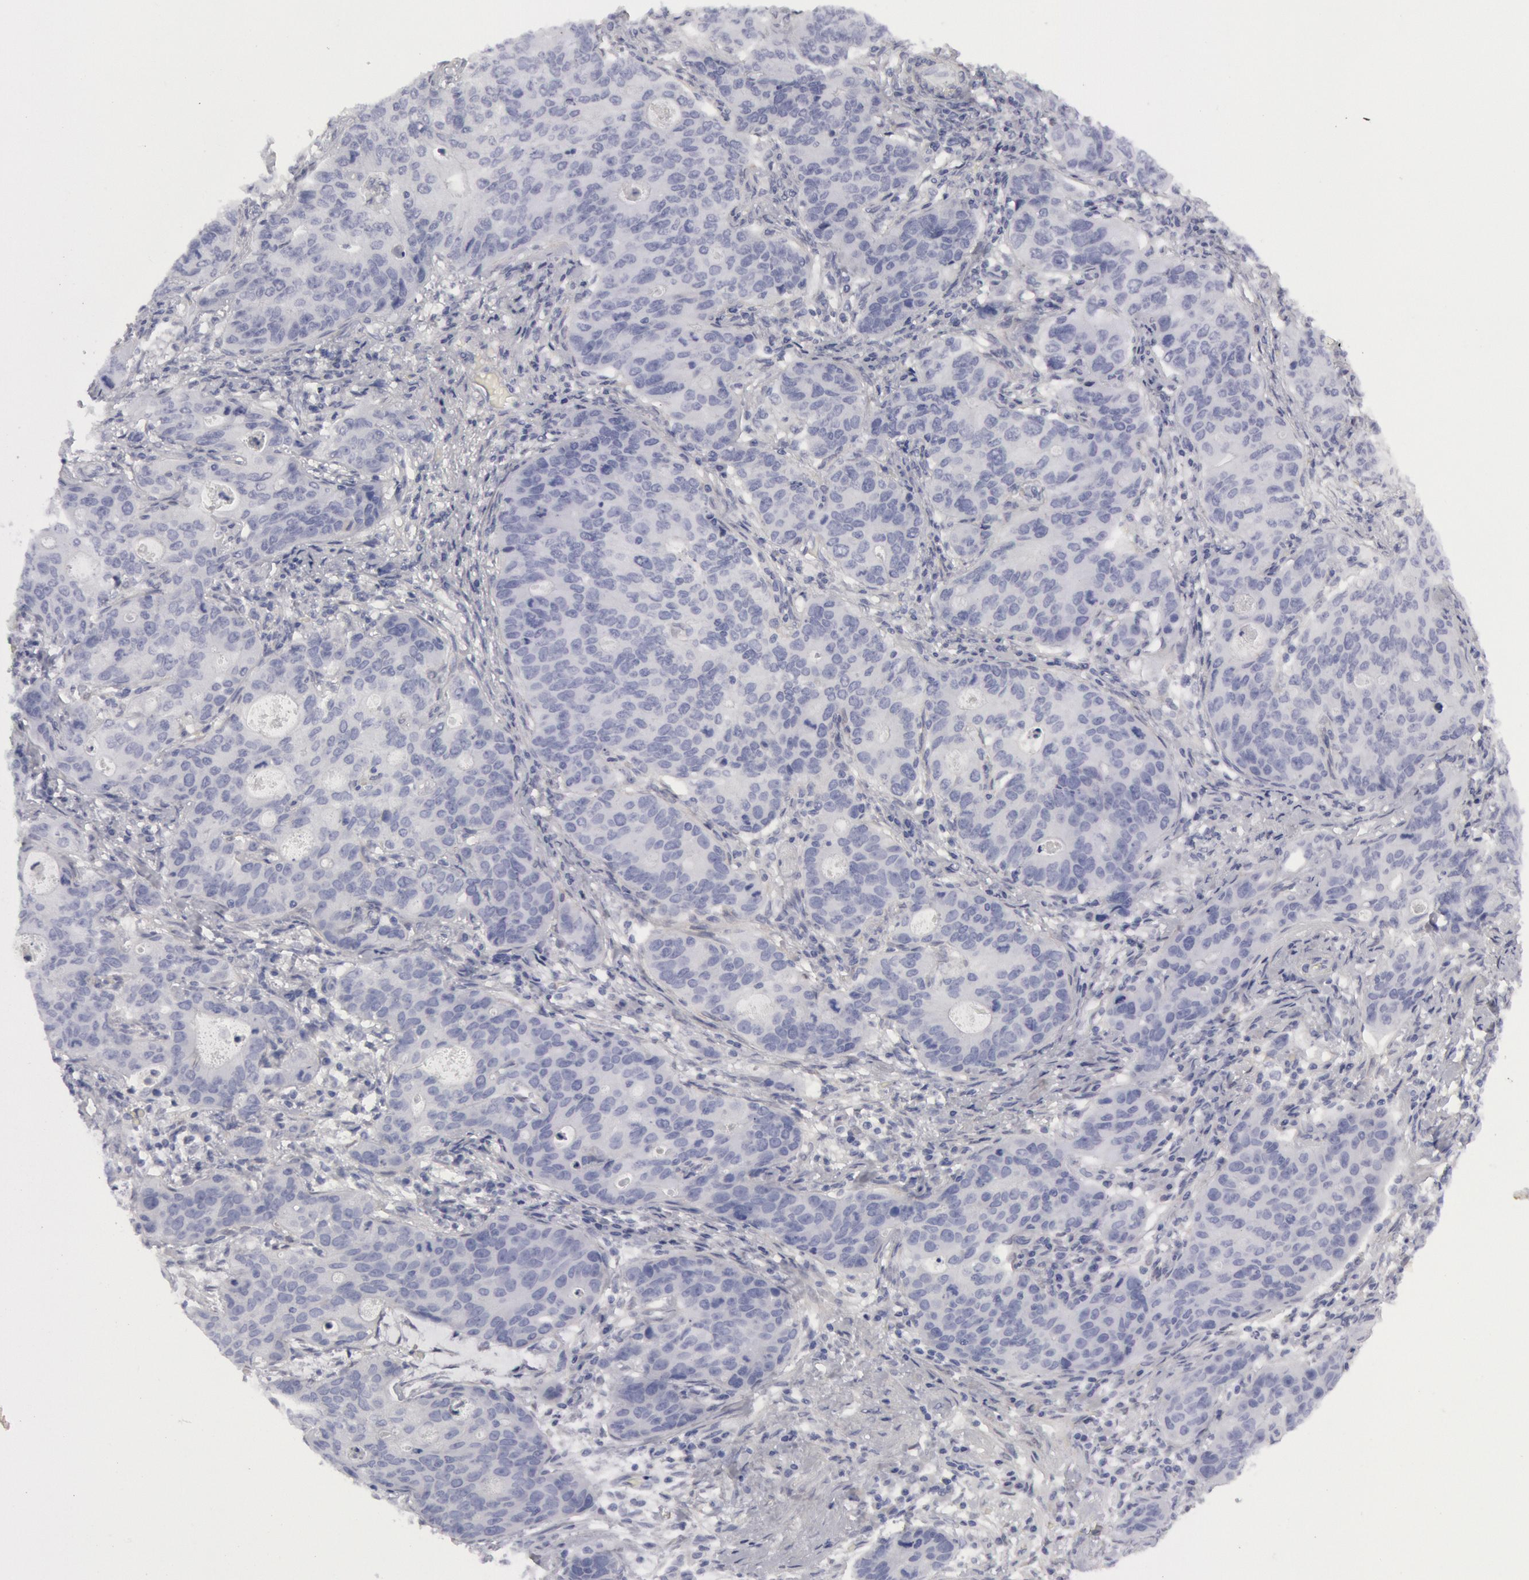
{"staining": {"intensity": "negative", "quantity": "none", "location": "none"}, "tissue": "stomach cancer", "cell_type": "Tumor cells", "image_type": "cancer", "snomed": [{"axis": "morphology", "description": "Adenocarcinoma, NOS"}, {"axis": "topography", "description": "Esophagus"}, {"axis": "topography", "description": "Stomach"}], "caption": "A high-resolution micrograph shows IHC staining of adenocarcinoma (stomach), which demonstrates no significant staining in tumor cells. (Brightfield microscopy of DAB immunohistochemistry (IHC) at high magnification).", "gene": "FHL1", "patient": {"sex": "male", "age": 74}}